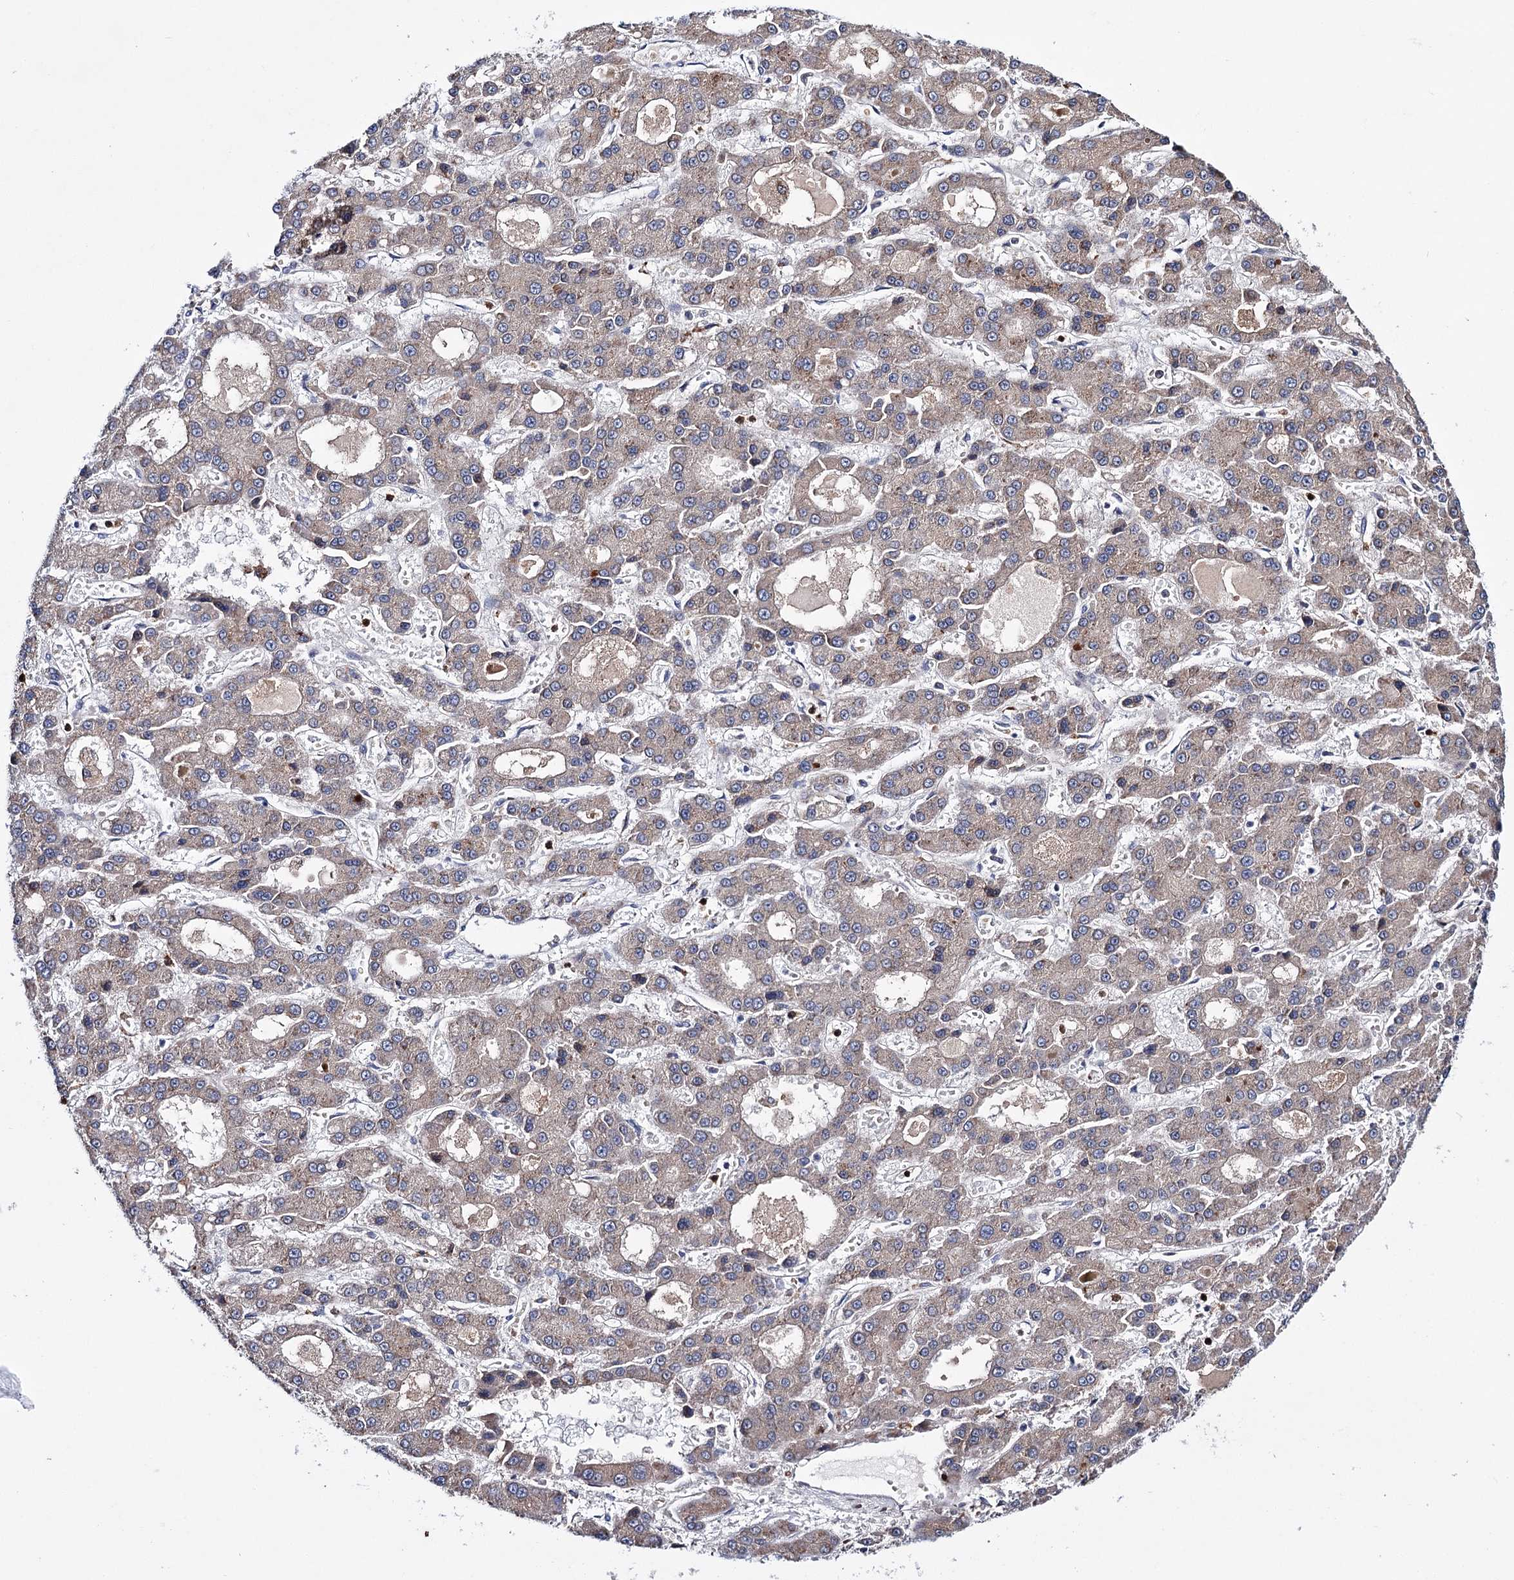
{"staining": {"intensity": "weak", "quantity": "<25%", "location": "cytoplasmic/membranous"}, "tissue": "liver cancer", "cell_type": "Tumor cells", "image_type": "cancer", "snomed": [{"axis": "morphology", "description": "Carcinoma, Hepatocellular, NOS"}, {"axis": "topography", "description": "Liver"}], "caption": "An immunohistochemistry (IHC) photomicrograph of liver cancer is shown. There is no staining in tumor cells of liver cancer.", "gene": "PTPN3", "patient": {"sex": "male", "age": 70}}